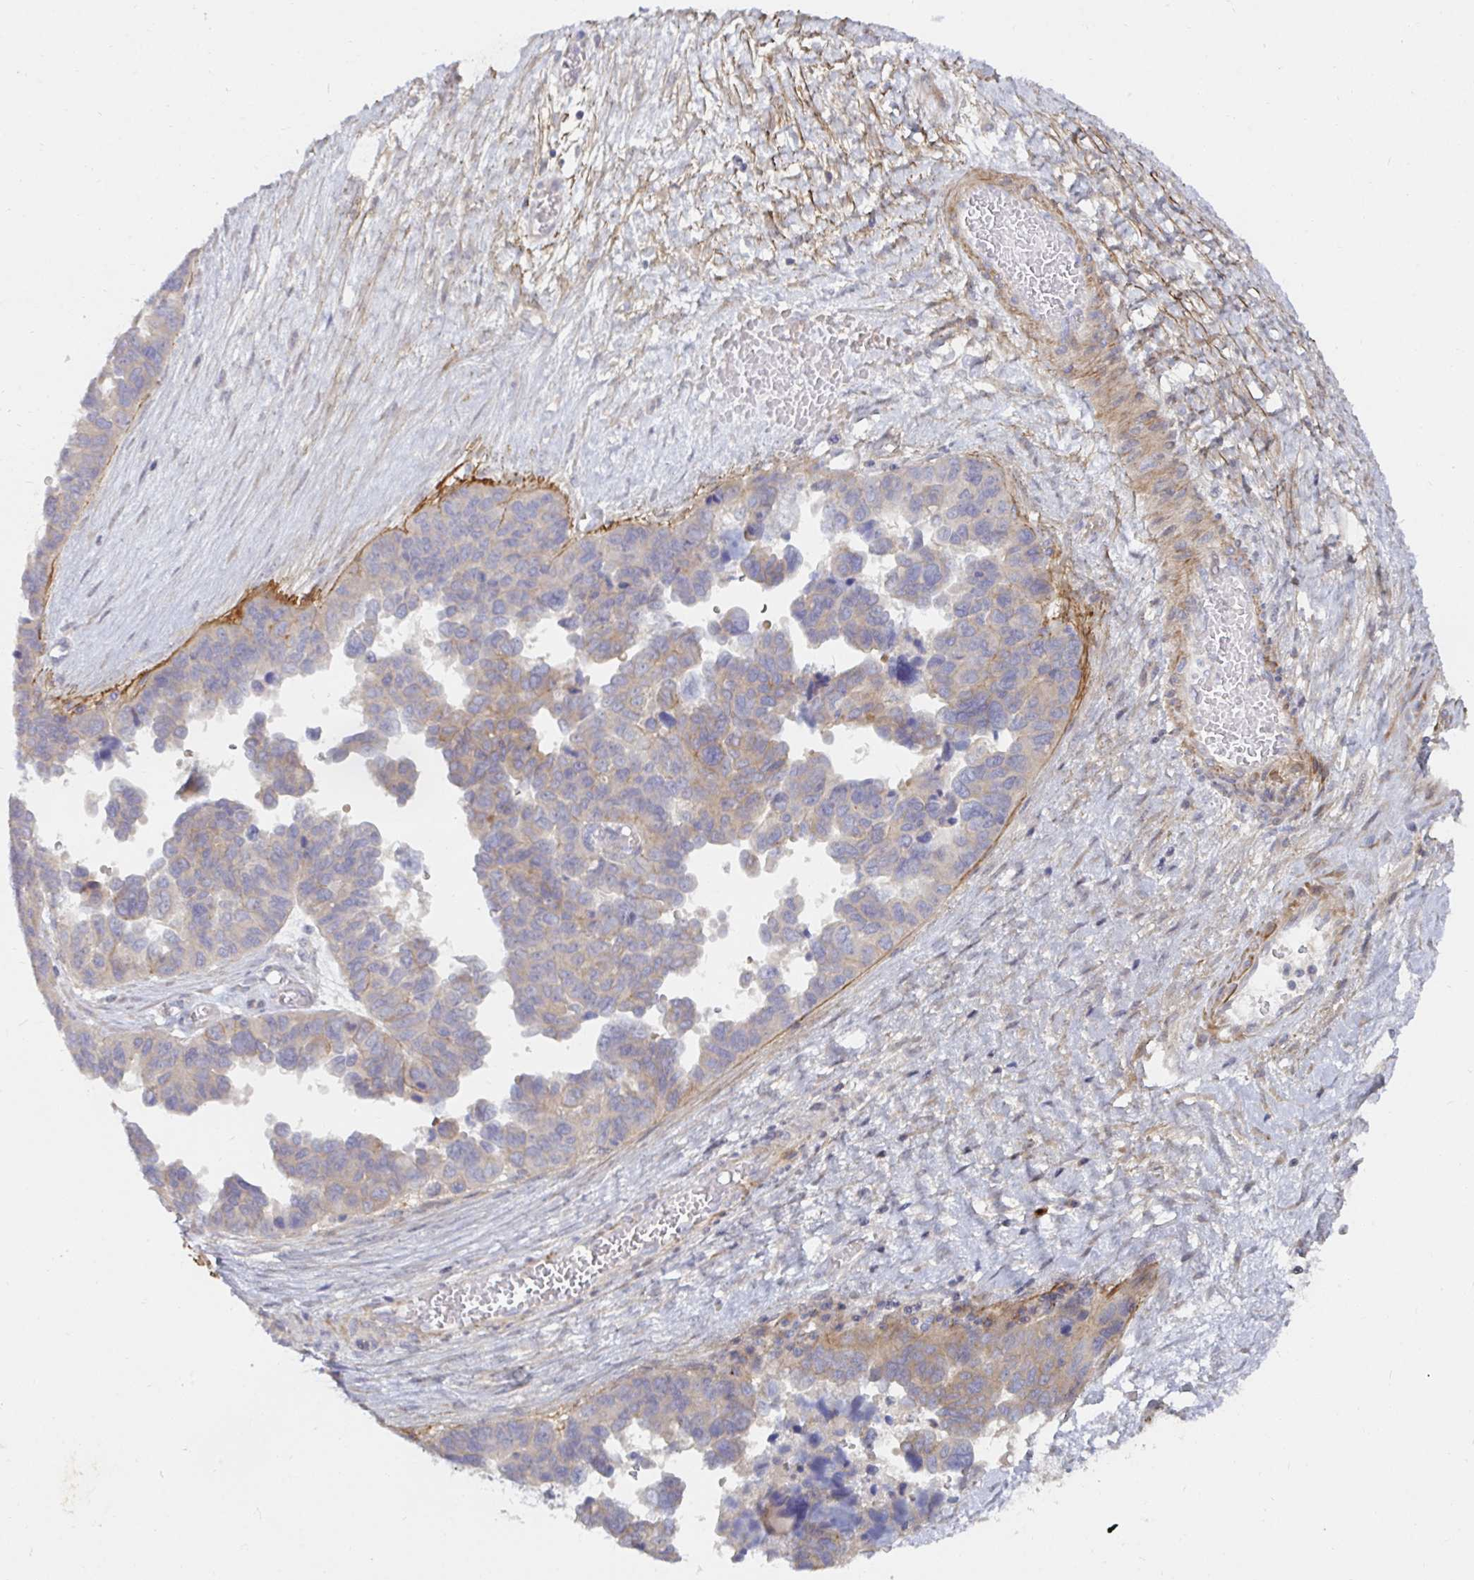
{"staining": {"intensity": "weak", "quantity": "<25%", "location": "cytoplasmic/membranous"}, "tissue": "ovarian cancer", "cell_type": "Tumor cells", "image_type": "cancer", "snomed": [{"axis": "morphology", "description": "Cystadenocarcinoma, serous, NOS"}, {"axis": "topography", "description": "Ovary"}], "caption": "Micrograph shows no protein staining in tumor cells of serous cystadenocarcinoma (ovarian) tissue.", "gene": "SSH2", "patient": {"sex": "female", "age": 64}}